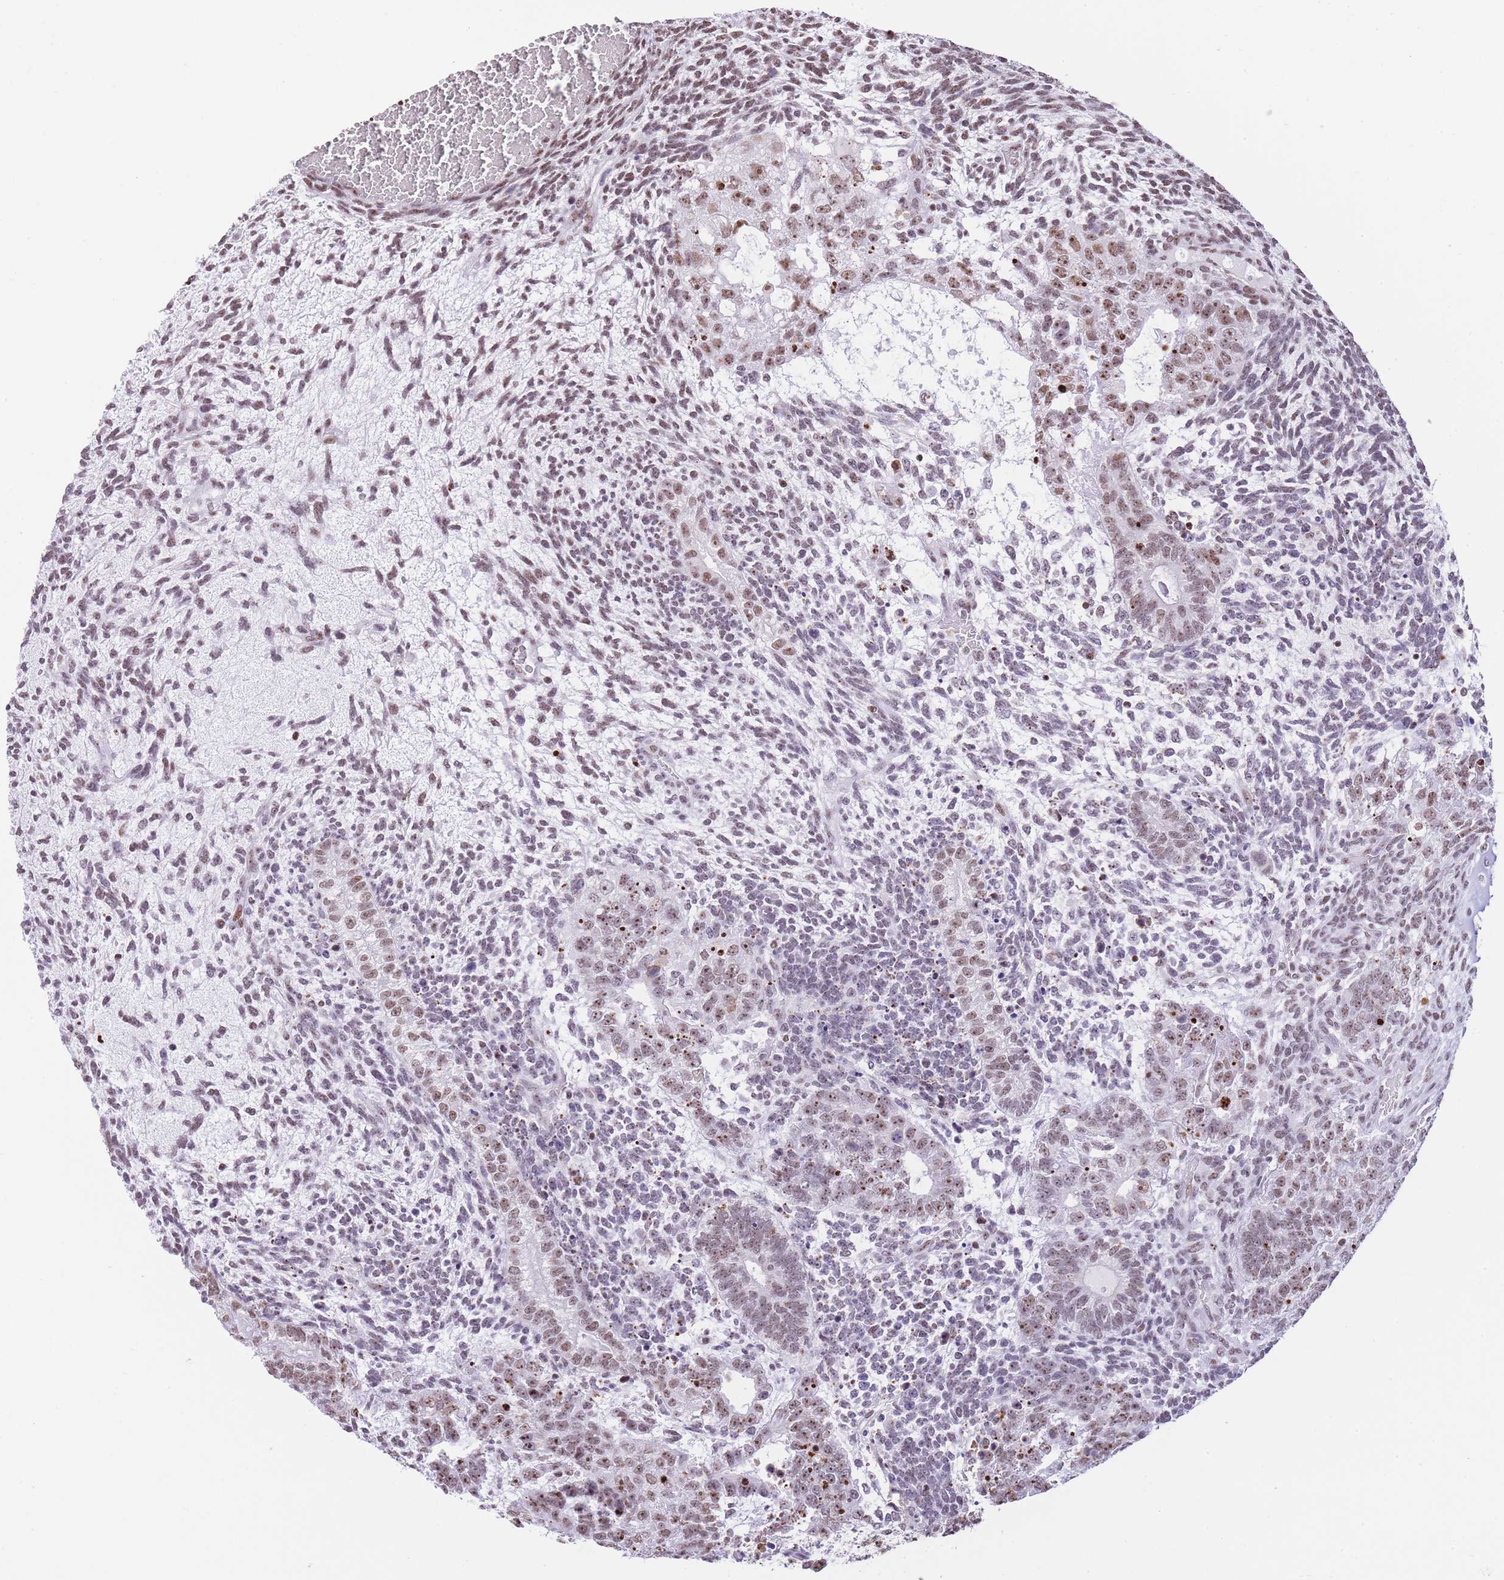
{"staining": {"intensity": "moderate", "quantity": "25%-75%", "location": "nuclear"}, "tissue": "testis cancer", "cell_type": "Tumor cells", "image_type": "cancer", "snomed": [{"axis": "morphology", "description": "Carcinoma, Embryonal, NOS"}, {"axis": "topography", "description": "Testis"}], "caption": "Protein staining displays moderate nuclear expression in about 25%-75% of tumor cells in testis cancer (embryonal carcinoma). Immunohistochemistry (ihc) stains the protein of interest in brown and the nuclei are stained blue.", "gene": "EVC2", "patient": {"sex": "male", "age": 23}}